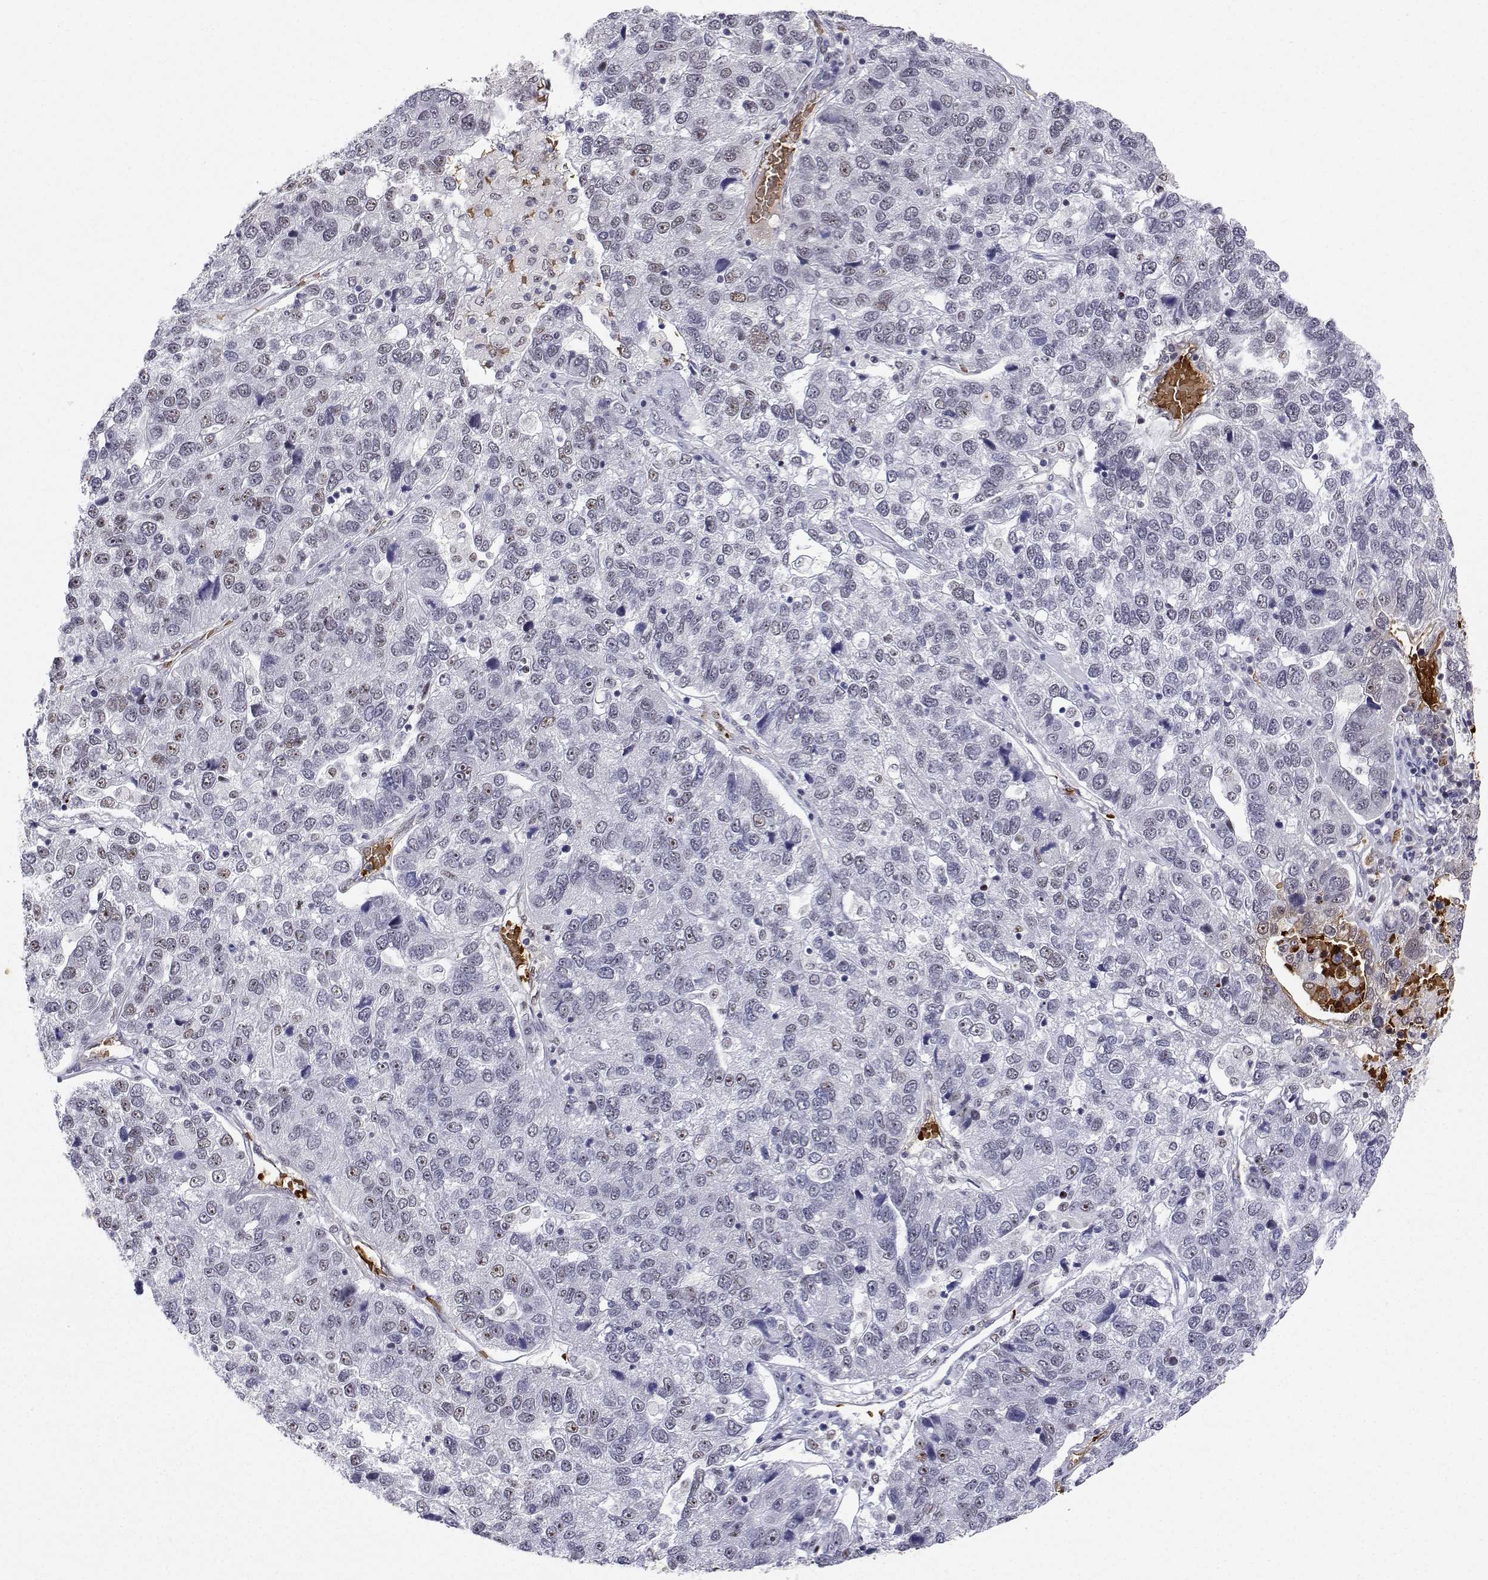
{"staining": {"intensity": "moderate", "quantity": "25%-75%", "location": "nuclear"}, "tissue": "pancreatic cancer", "cell_type": "Tumor cells", "image_type": "cancer", "snomed": [{"axis": "morphology", "description": "Adenocarcinoma, NOS"}, {"axis": "topography", "description": "Pancreas"}], "caption": "An immunohistochemistry image of tumor tissue is shown. Protein staining in brown labels moderate nuclear positivity in pancreatic cancer (adenocarcinoma) within tumor cells. The staining is performed using DAB (3,3'-diaminobenzidine) brown chromogen to label protein expression. The nuclei are counter-stained blue using hematoxylin.", "gene": "ADAR", "patient": {"sex": "female", "age": 61}}